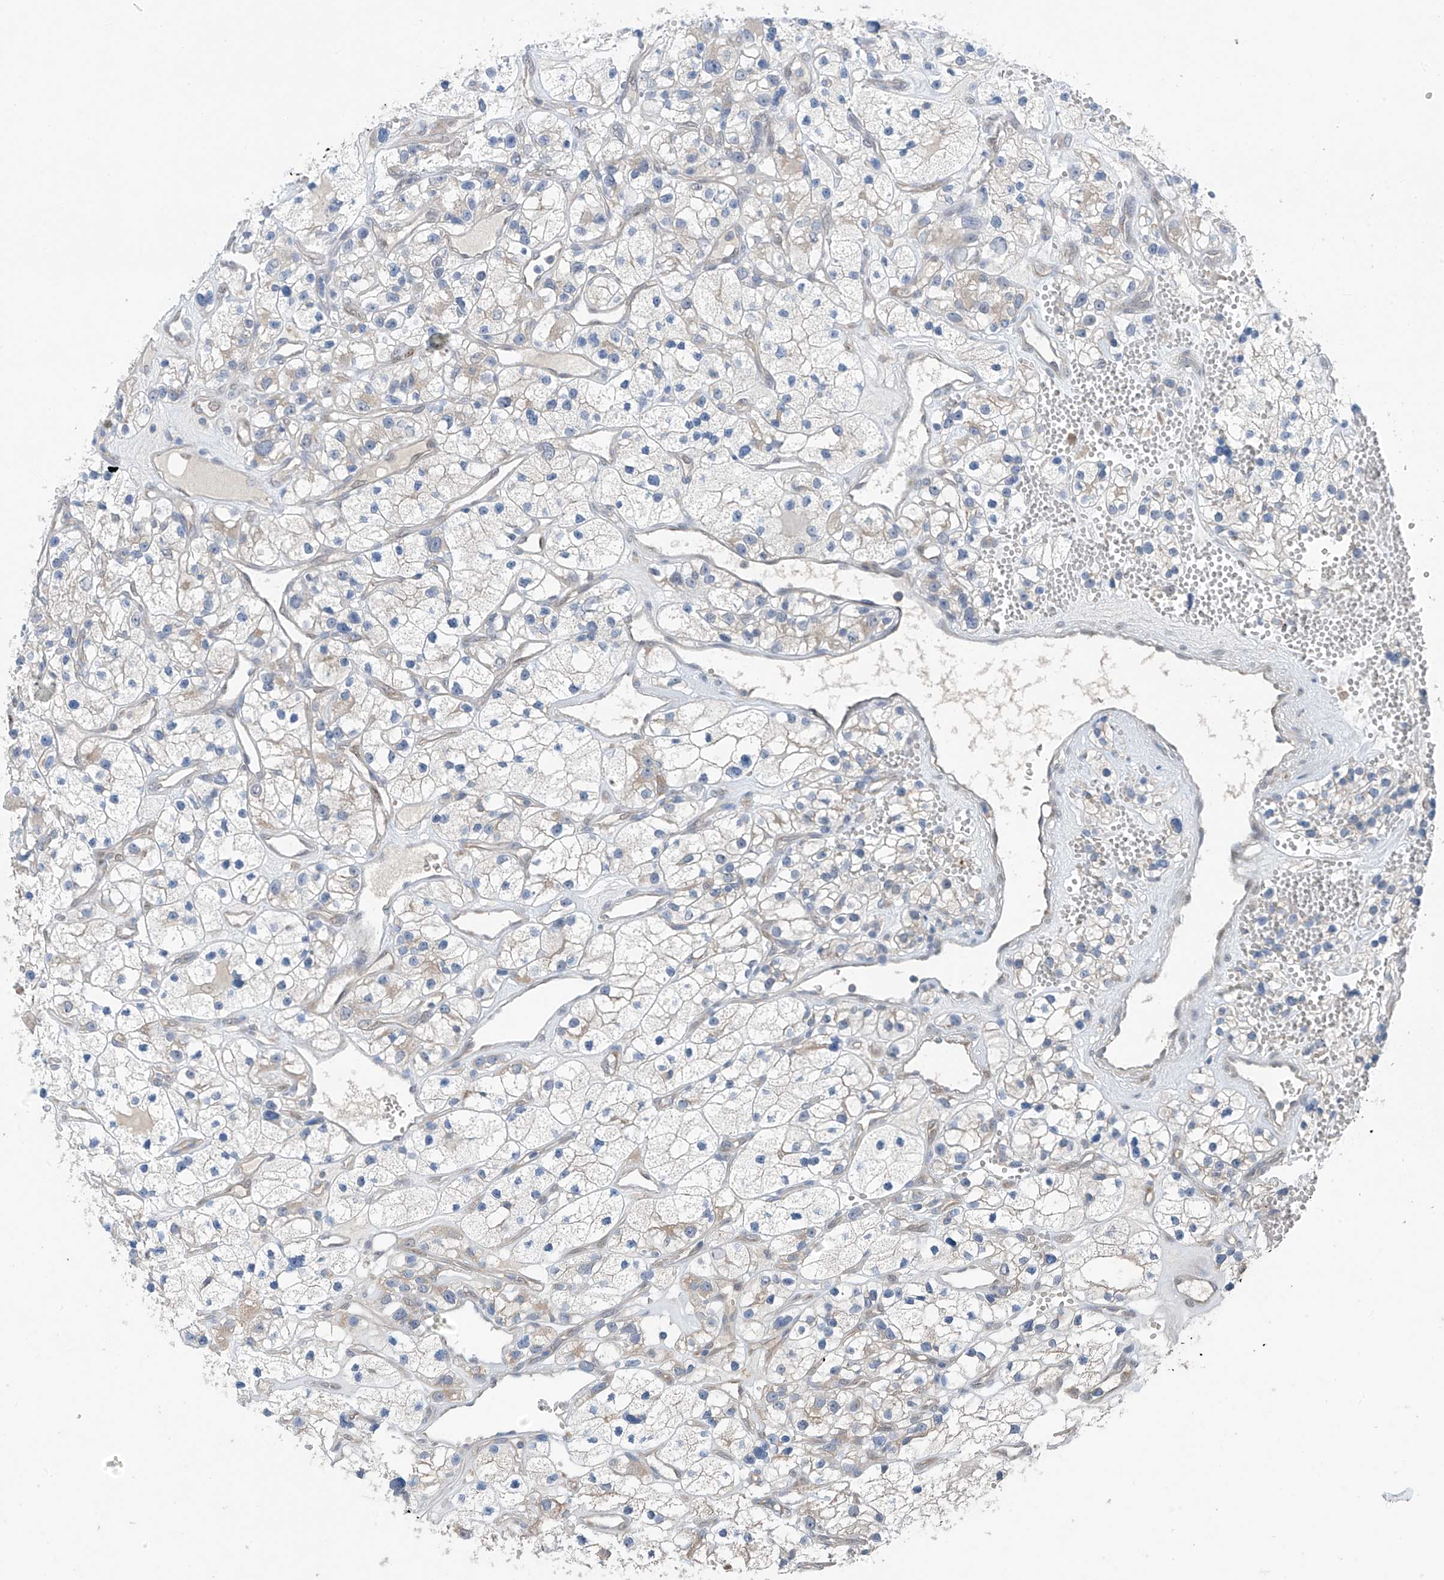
{"staining": {"intensity": "negative", "quantity": "none", "location": "none"}, "tissue": "renal cancer", "cell_type": "Tumor cells", "image_type": "cancer", "snomed": [{"axis": "morphology", "description": "Adenocarcinoma, NOS"}, {"axis": "topography", "description": "Kidney"}], "caption": "The photomicrograph displays no staining of tumor cells in adenocarcinoma (renal).", "gene": "RPL4", "patient": {"sex": "female", "age": 57}}